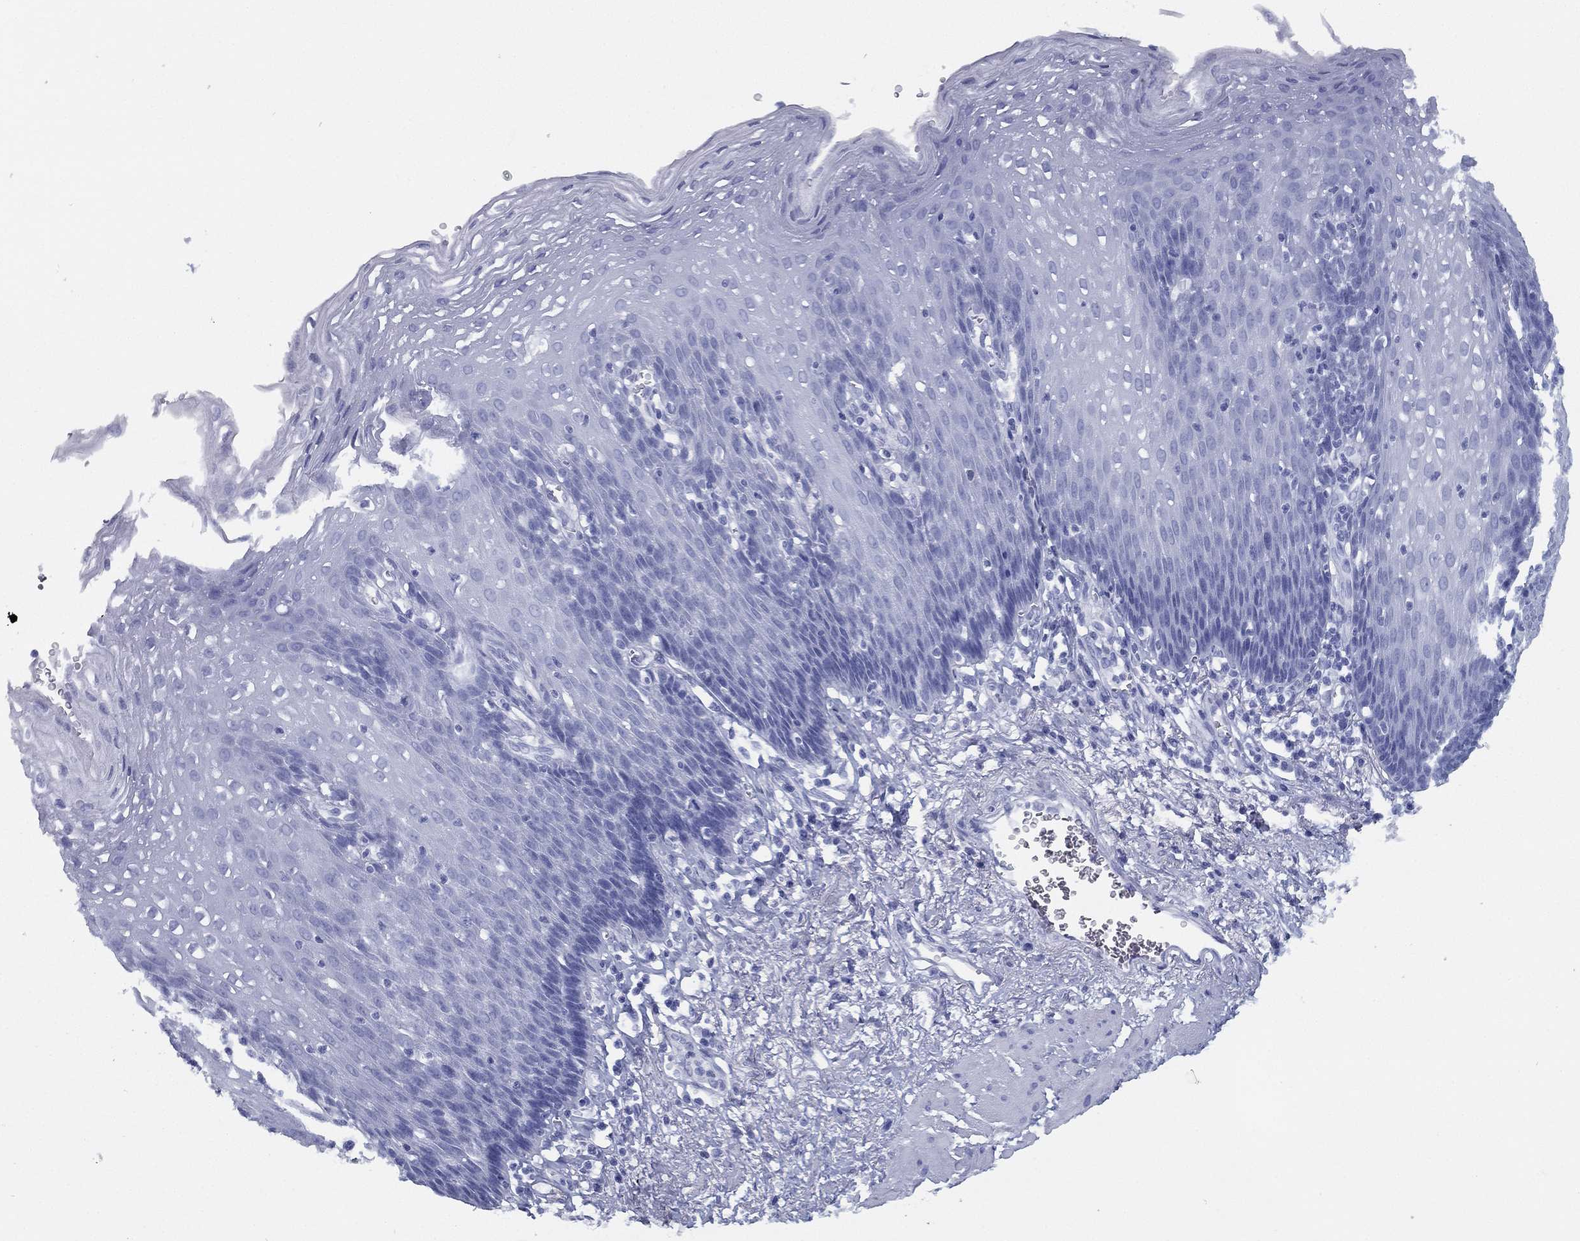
{"staining": {"intensity": "negative", "quantity": "none", "location": "none"}, "tissue": "esophagus", "cell_type": "Squamous epithelial cells", "image_type": "normal", "snomed": [{"axis": "morphology", "description": "Normal tissue, NOS"}, {"axis": "topography", "description": "Esophagus"}], "caption": "High power microscopy photomicrograph of an immunohistochemistry micrograph of normal esophagus, revealing no significant positivity in squamous epithelial cells.", "gene": "TMEM252", "patient": {"sex": "male", "age": 57}}